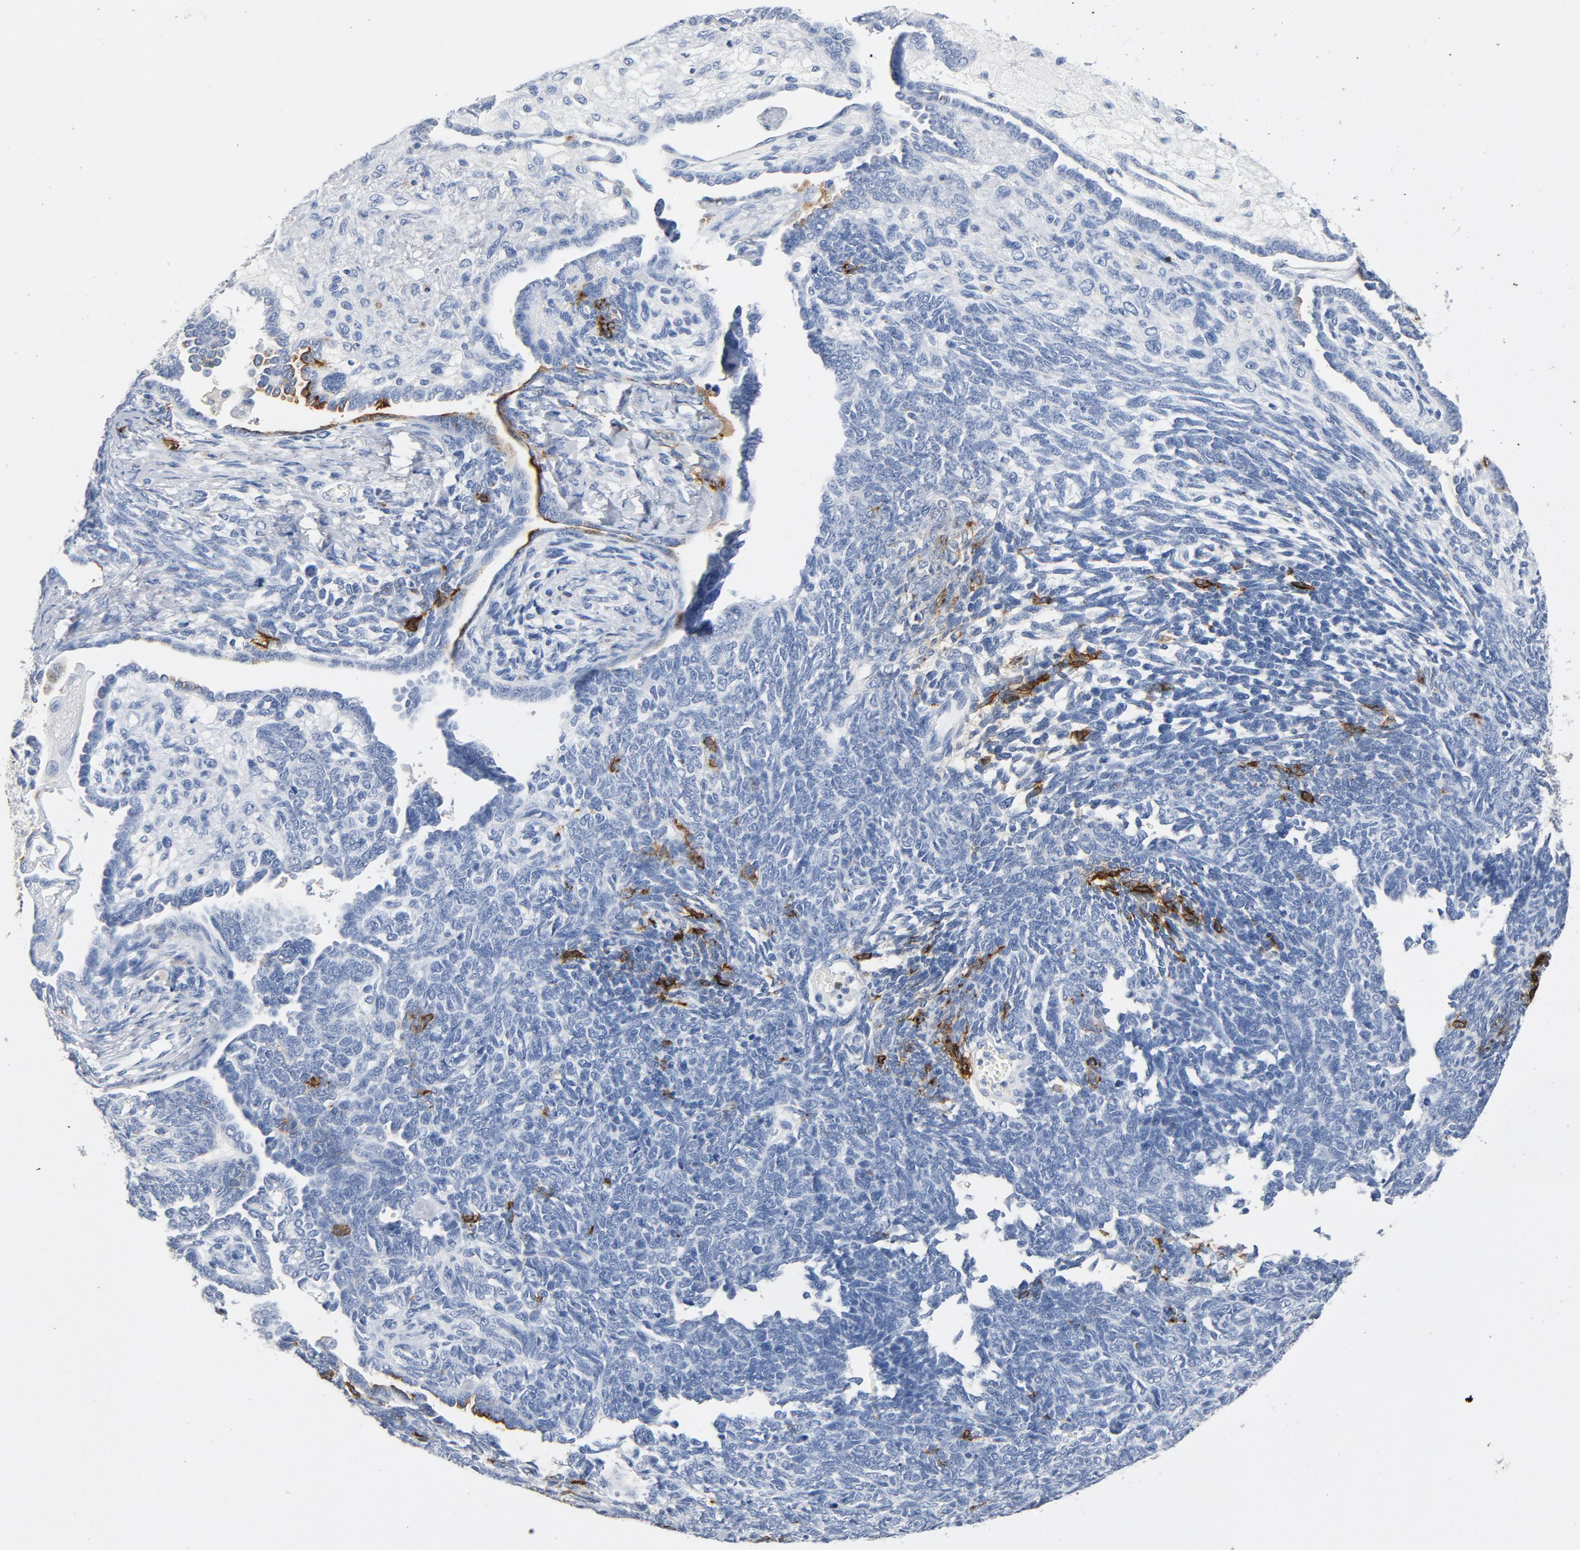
{"staining": {"intensity": "strong", "quantity": "<25%", "location": "cytoplasmic/membranous"}, "tissue": "endometrial cancer", "cell_type": "Tumor cells", "image_type": "cancer", "snomed": [{"axis": "morphology", "description": "Neoplasm, malignant, NOS"}, {"axis": "topography", "description": "Endometrium"}], "caption": "This image displays endometrial malignant neoplasm stained with immunohistochemistry (IHC) to label a protein in brown. The cytoplasmic/membranous of tumor cells show strong positivity for the protein. Nuclei are counter-stained blue.", "gene": "PTPRB", "patient": {"sex": "female", "age": 74}}